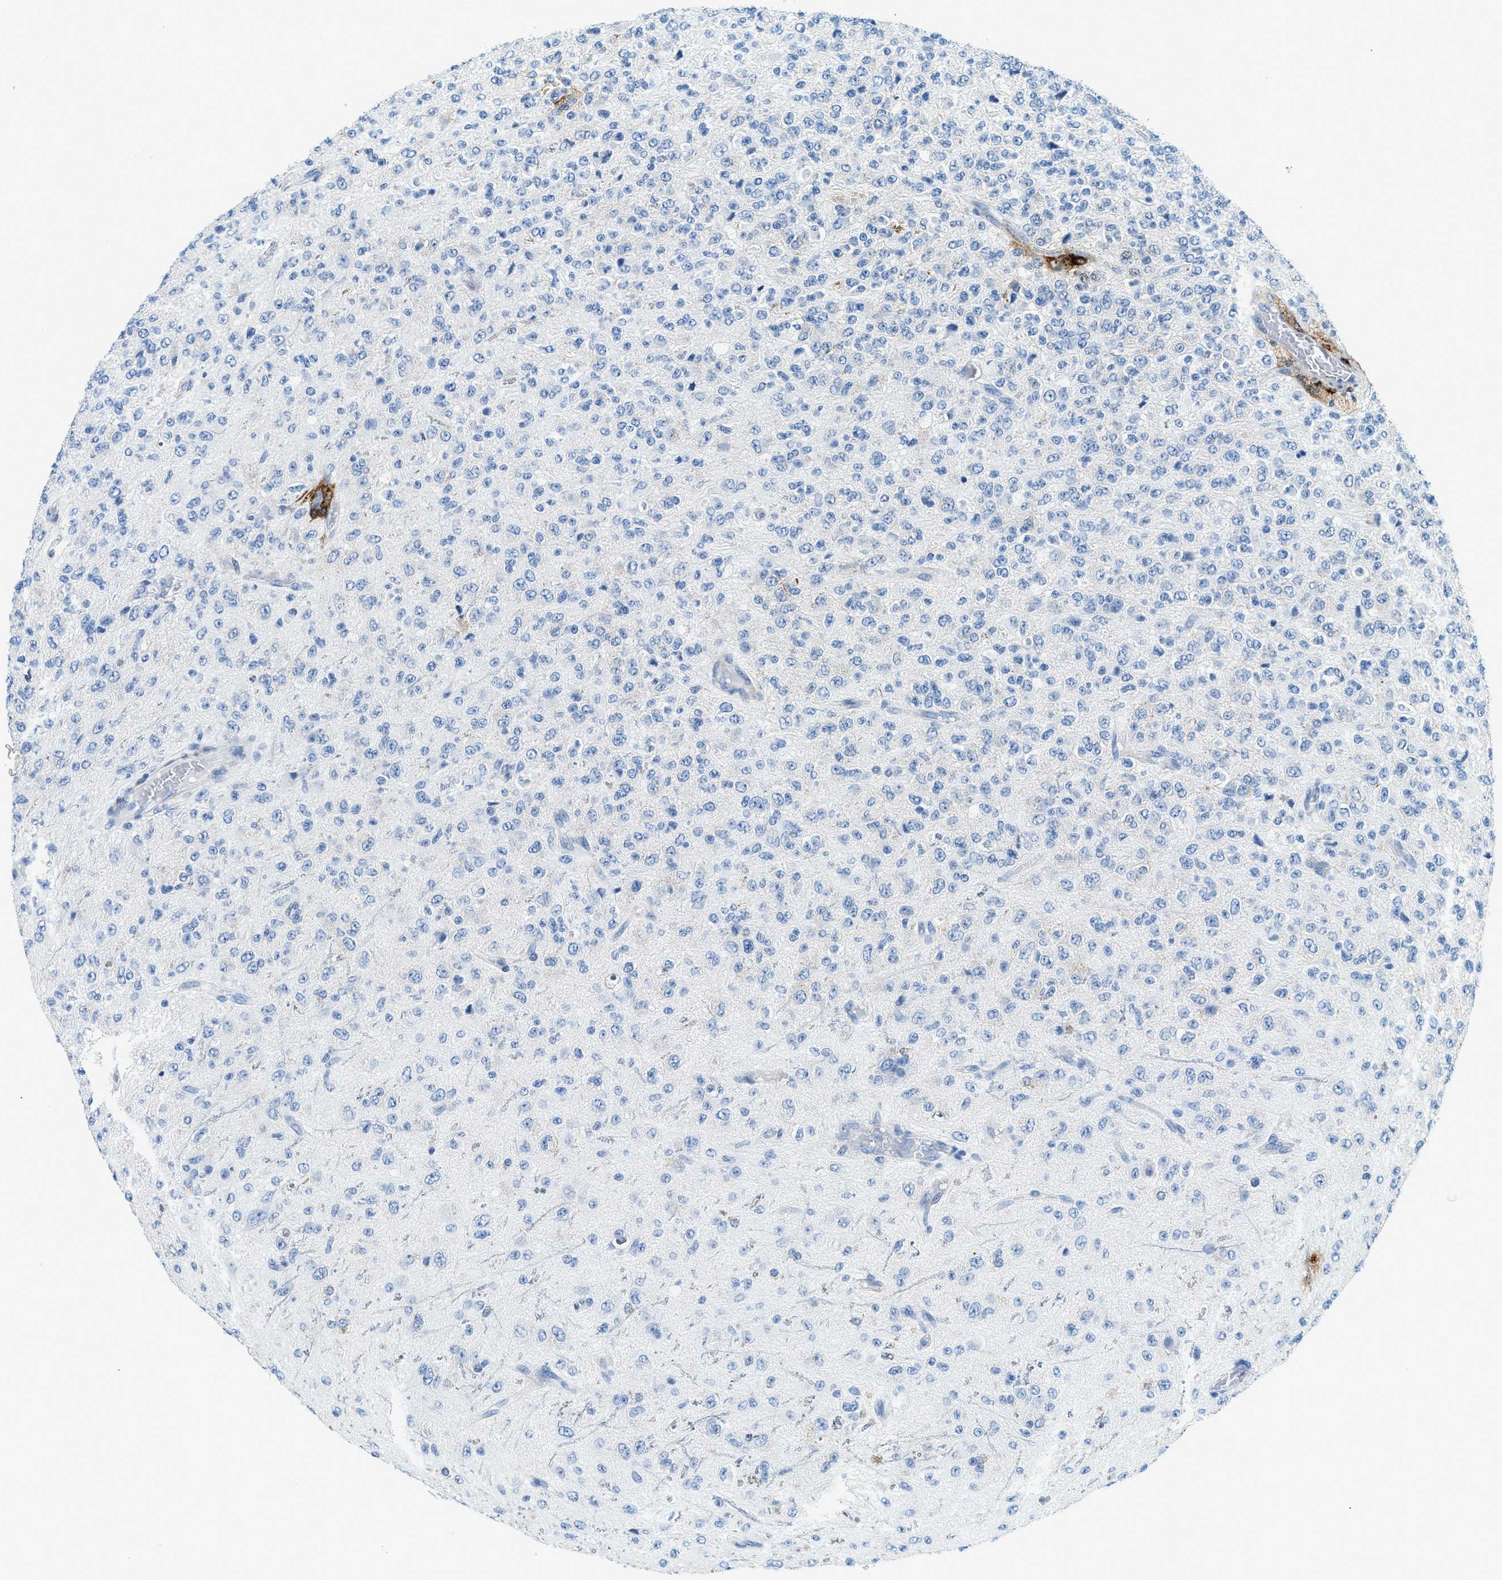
{"staining": {"intensity": "negative", "quantity": "none", "location": "none"}, "tissue": "glioma", "cell_type": "Tumor cells", "image_type": "cancer", "snomed": [{"axis": "morphology", "description": "Glioma, malignant, High grade"}, {"axis": "topography", "description": "pancreas cauda"}], "caption": "Immunohistochemical staining of human high-grade glioma (malignant) exhibits no significant positivity in tumor cells.", "gene": "TPSAB1", "patient": {"sex": "male", "age": 60}}